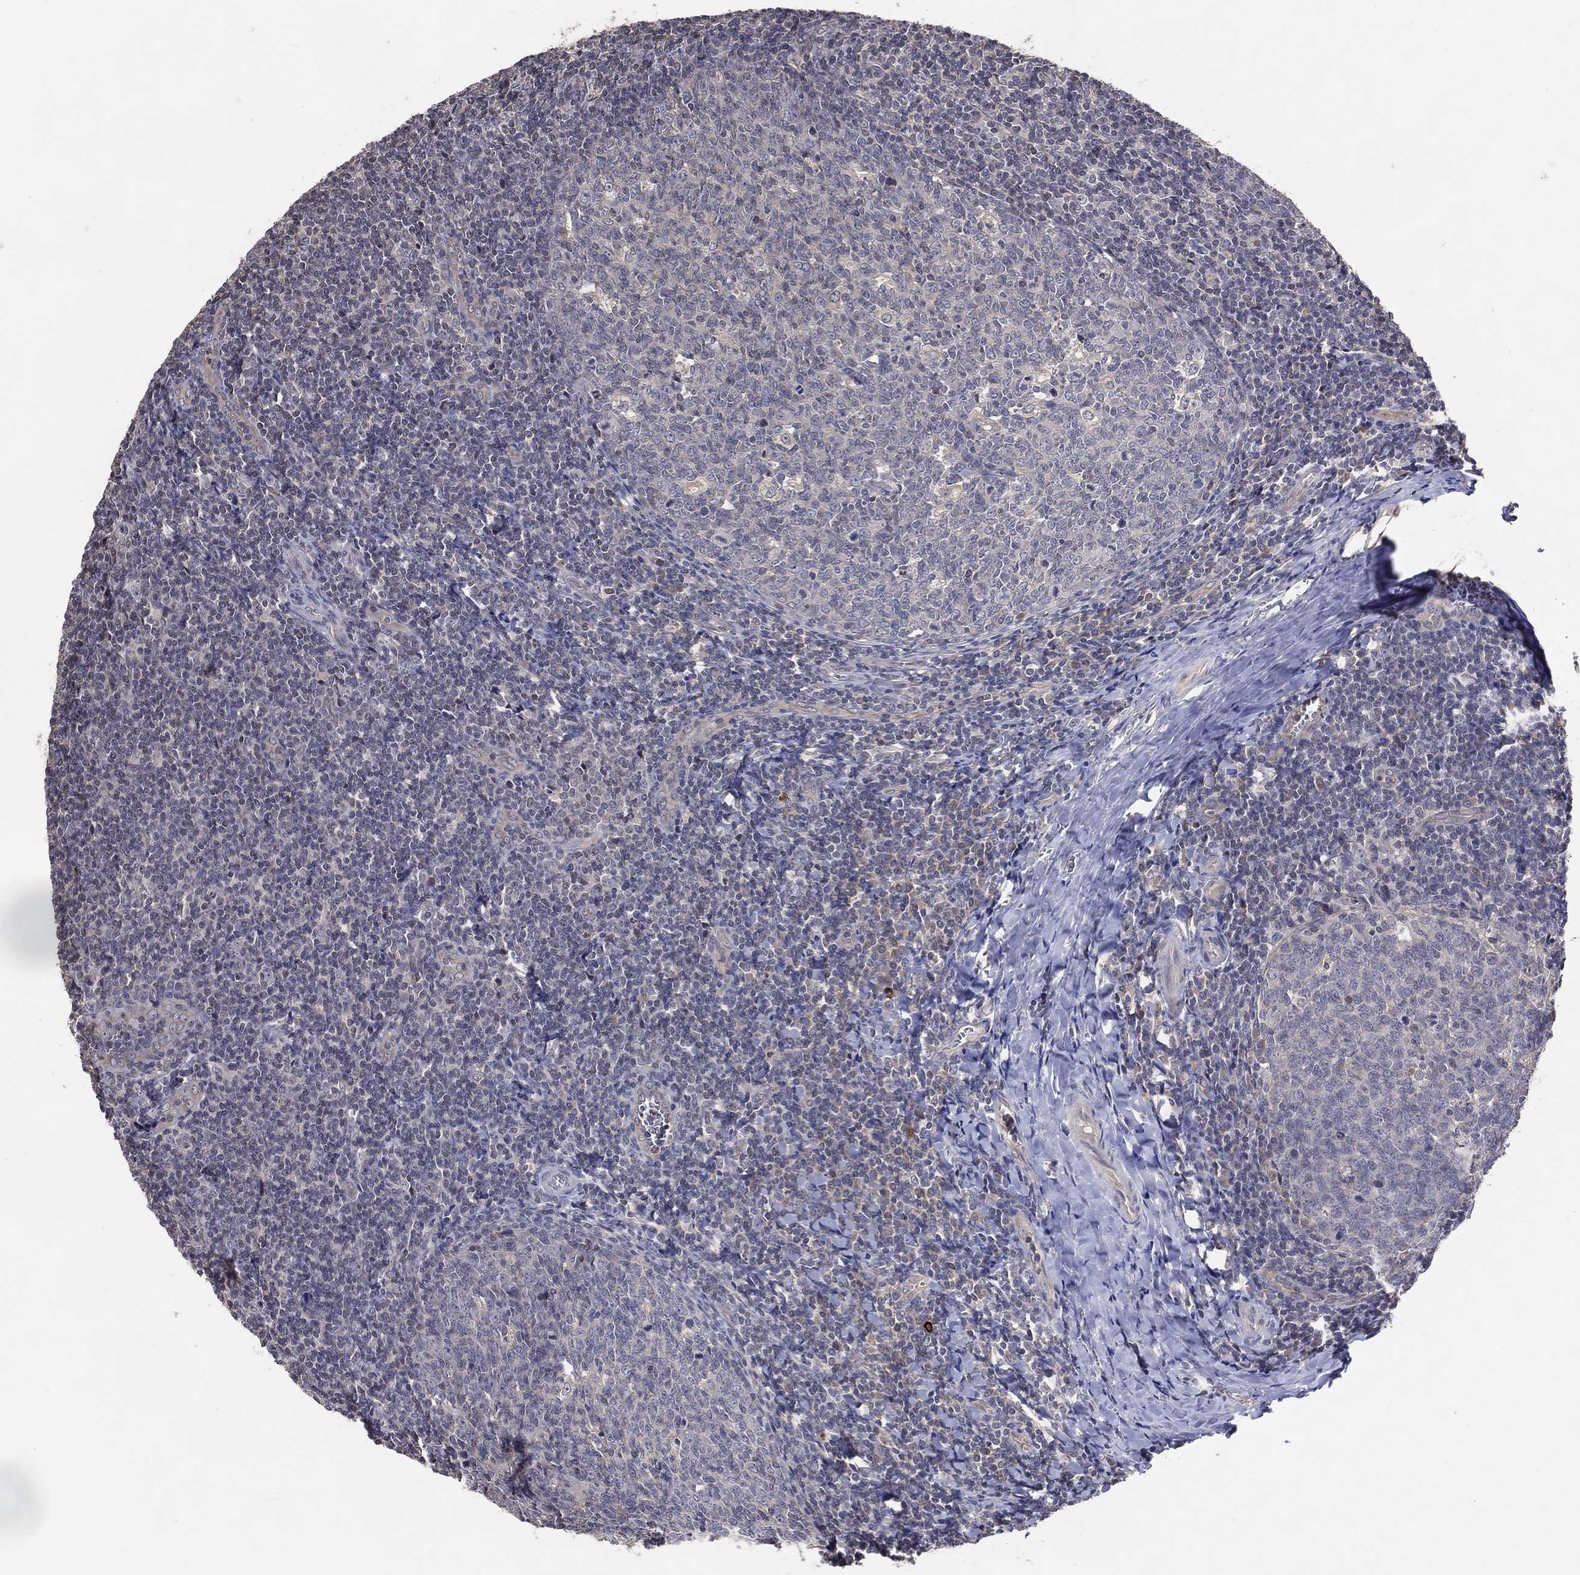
{"staining": {"intensity": "negative", "quantity": "none", "location": "none"}, "tissue": "tonsil", "cell_type": "Germinal center cells", "image_type": "normal", "snomed": [{"axis": "morphology", "description": "Normal tissue, NOS"}, {"axis": "topography", "description": "Tonsil"}], "caption": "Immunohistochemistry image of normal tonsil stained for a protein (brown), which demonstrates no expression in germinal center cells.", "gene": "DNAH7", "patient": {"sex": "male", "age": 20}}